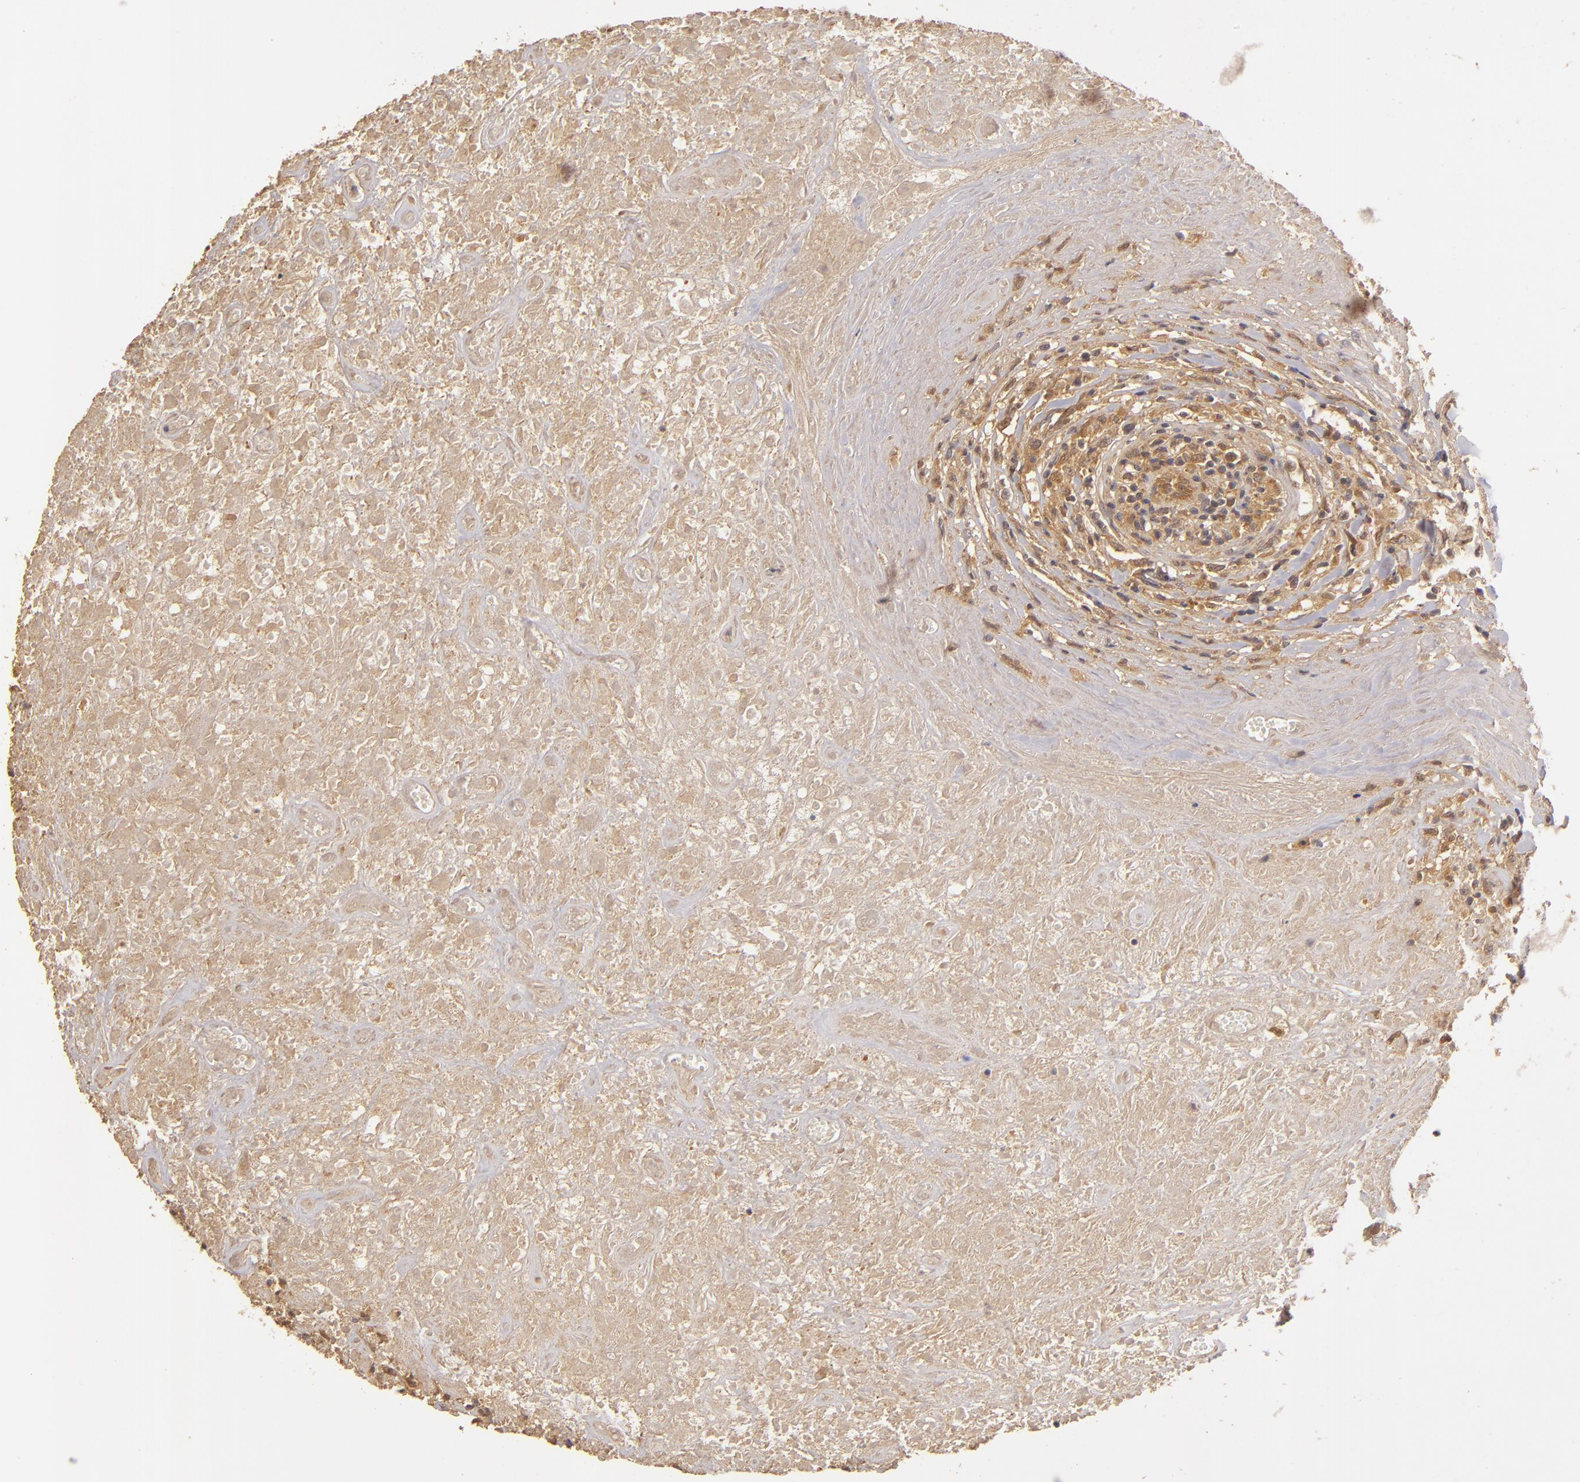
{"staining": {"intensity": "strong", "quantity": ">75%", "location": "cytoplasmic/membranous"}, "tissue": "lymphoma", "cell_type": "Tumor cells", "image_type": "cancer", "snomed": [{"axis": "morphology", "description": "Hodgkin's disease, NOS"}, {"axis": "topography", "description": "Lymph node"}], "caption": "Immunohistochemical staining of Hodgkin's disease shows high levels of strong cytoplasmic/membranous protein staining in about >75% of tumor cells. The staining is performed using DAB (3,3'-diaminobenzidine) brown chromogen to label protein expression. The nuclei are counter-stained blue using hematoxylin.", "gene": "PRKCD", "patient": {"sex": "male", "age": 46}}